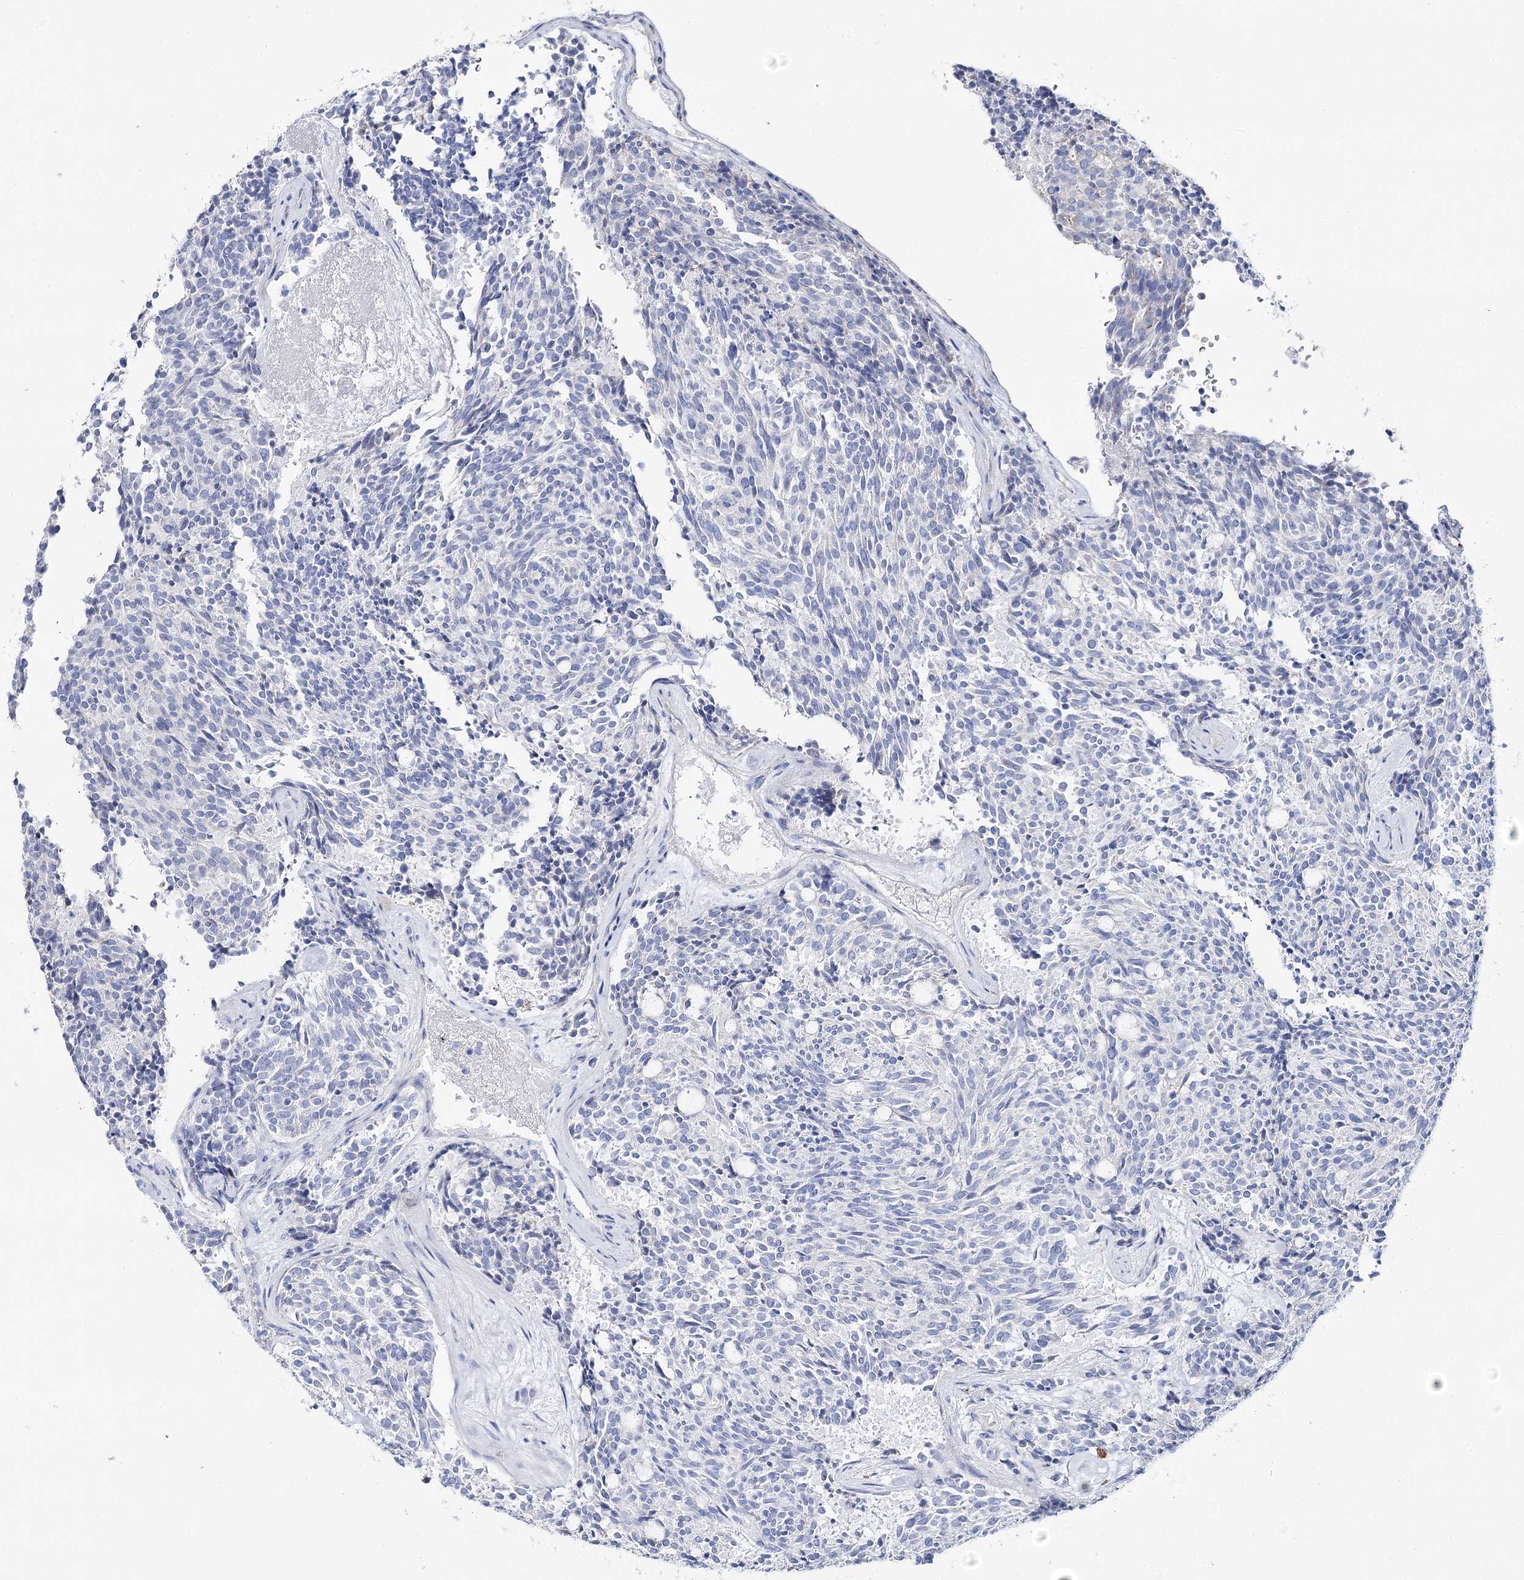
{"staining": {"intensity": "negative", "quantity": "none", "location": "none"}, "tissue": "carcinoid", "cell_type": "Tumor cells", "image_type": "cancer", "snomed": [{"axis": "morphology", "description": "Carcinoid, malignant, NOS"}, {"axis": "topography", "description": "Pancreas"}], "caption": "DAB (3,3'-diaminobenzidine) immunohistochemical staining of human carcinoid (malignant) reveals no significant expression in tumor cells.", "gene": "SLC3A1", "patient": {"sex": "female", "age": 54}}